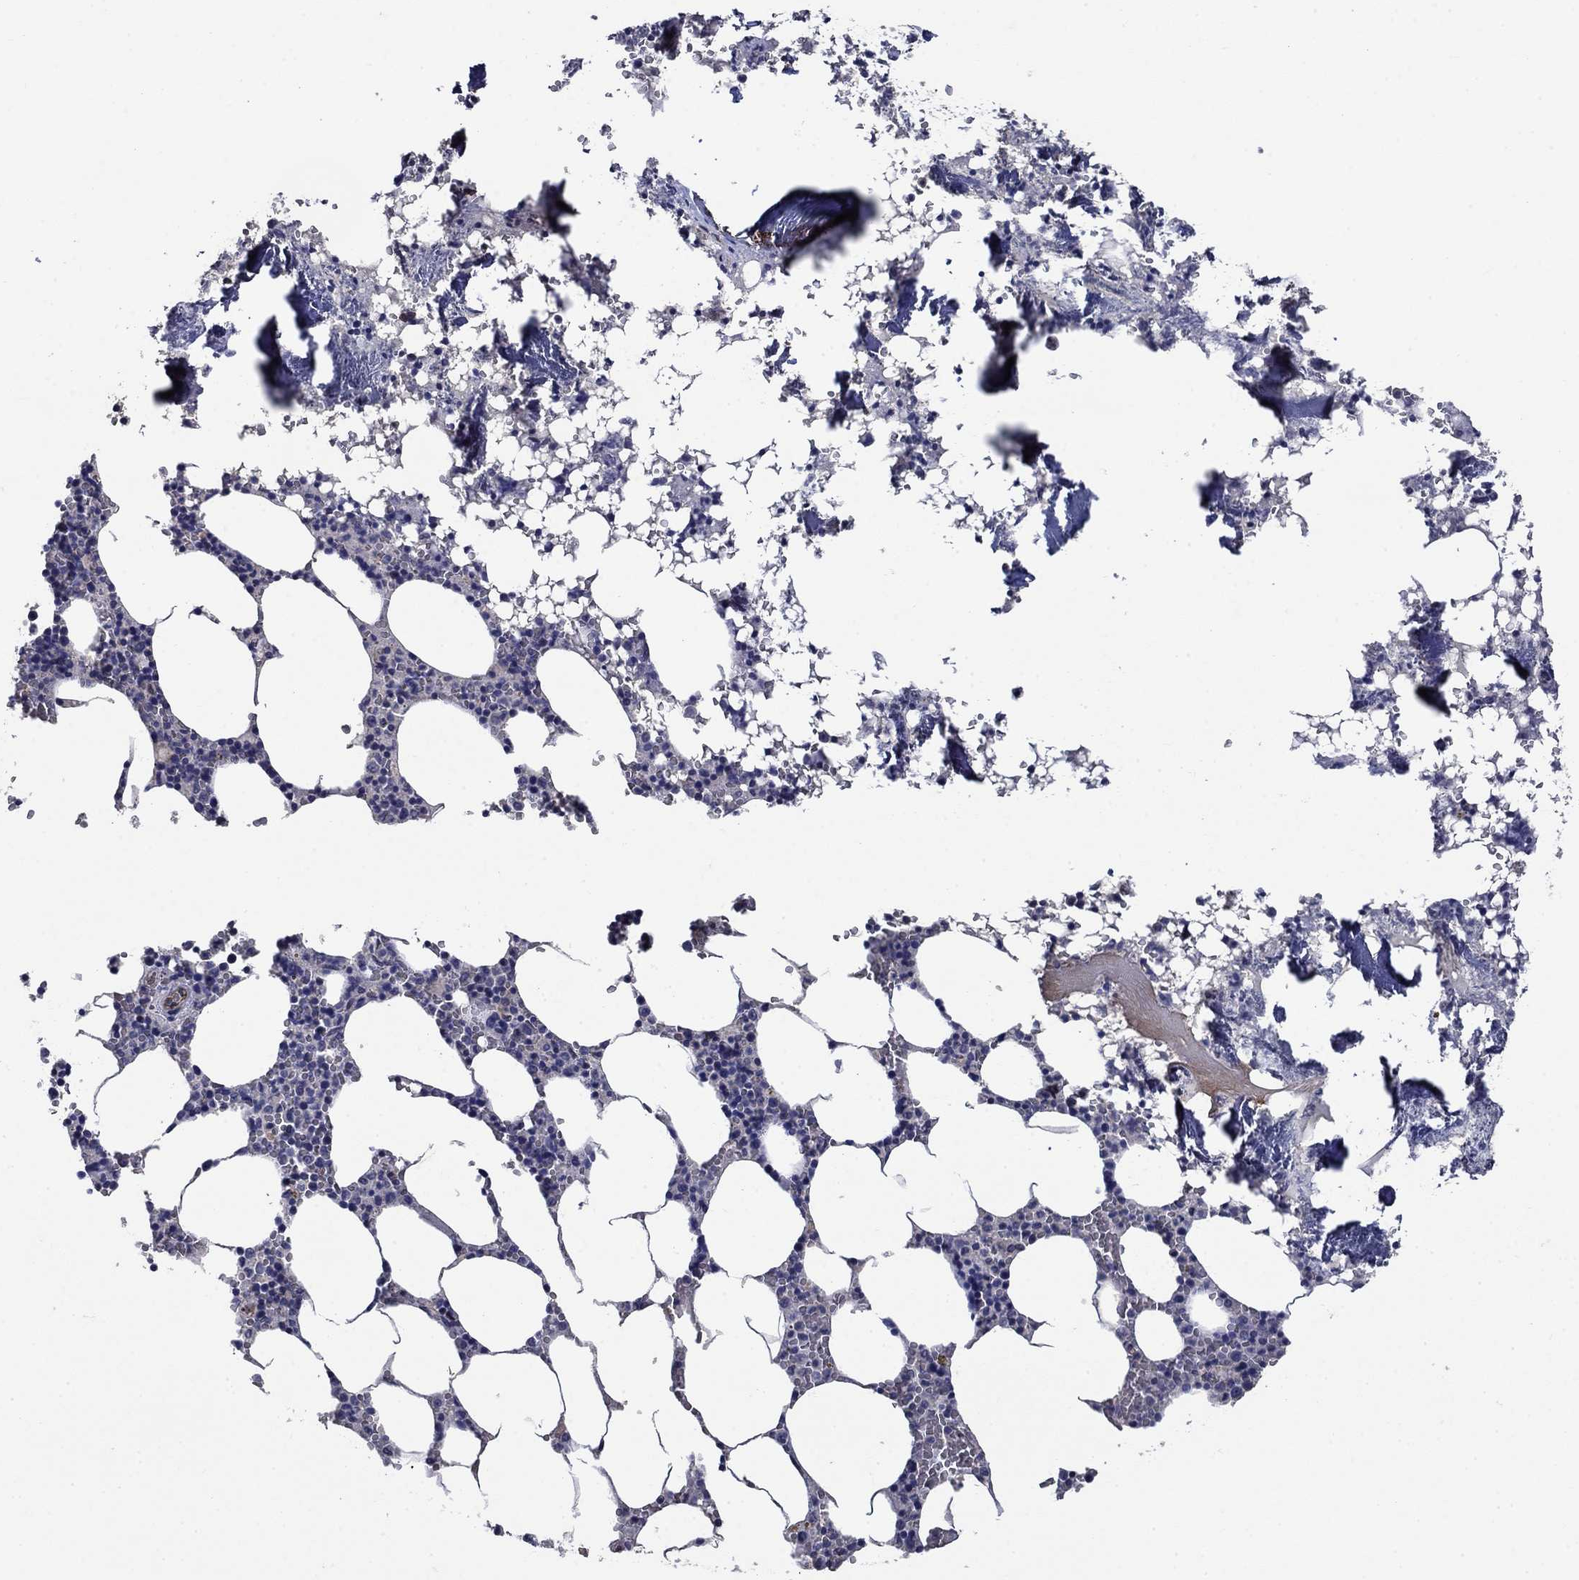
{"staining": {"intensity": "weak", "quantity": "<25%", "location": "cytoplasmic/membranous"}, "tissue": "bone marrow", "cell_type": "Hematopoietic cells", "image_type": "normal", "snomed": [{"axis": "morphology", "description": "Normal tissue, NOS"}, {"axis": "topography", "description": "Bone marrow"}], "caption": "This is an immunohistochemistry photomicrograph of normal human bone marrow. There is no staining in hematopoietic cells.", "gene": "FLNC", "patient": {"sex": "female", "age": 64}}